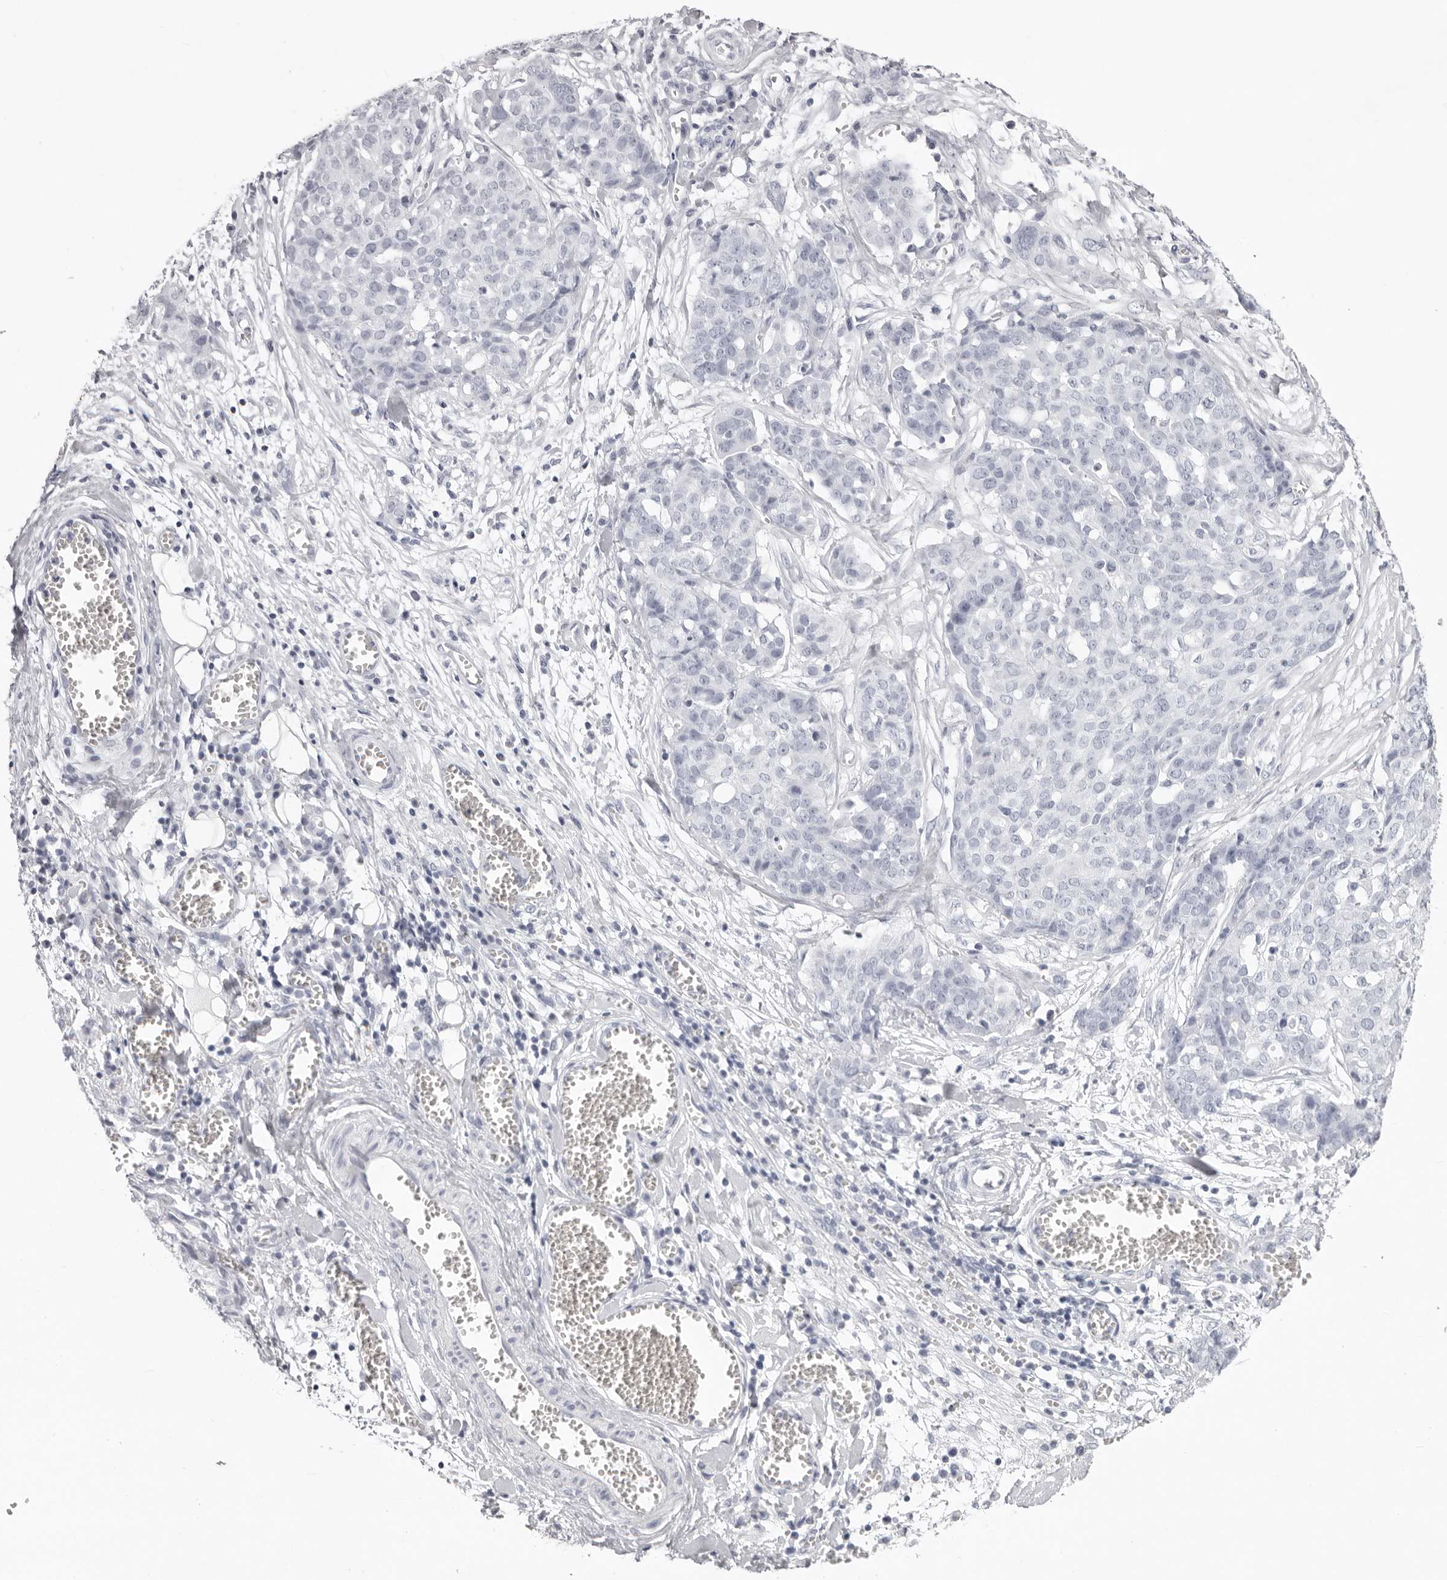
{"staining": {"intensity": "negative", "quantity": "none", "location": "none"}, "tissue": "ovarian cancer", "cell_type": "Tumor cells", "image_type": "cancer", "snomed": [{"axis": "morphology", "description": "Cystadenocarcinoma, serous, NOS"}, {"axis": "topography", "description": "Soft tissue"}, {"axis": "topography", "description": "Ovary"}], "caption": "Serous cystadenocarcinoma (ovarian) was stained to show a protein in brown. There is no significant staining in tumor cells.", "gene": "CST1", "patient": {"sex": "female", "age": 57}}